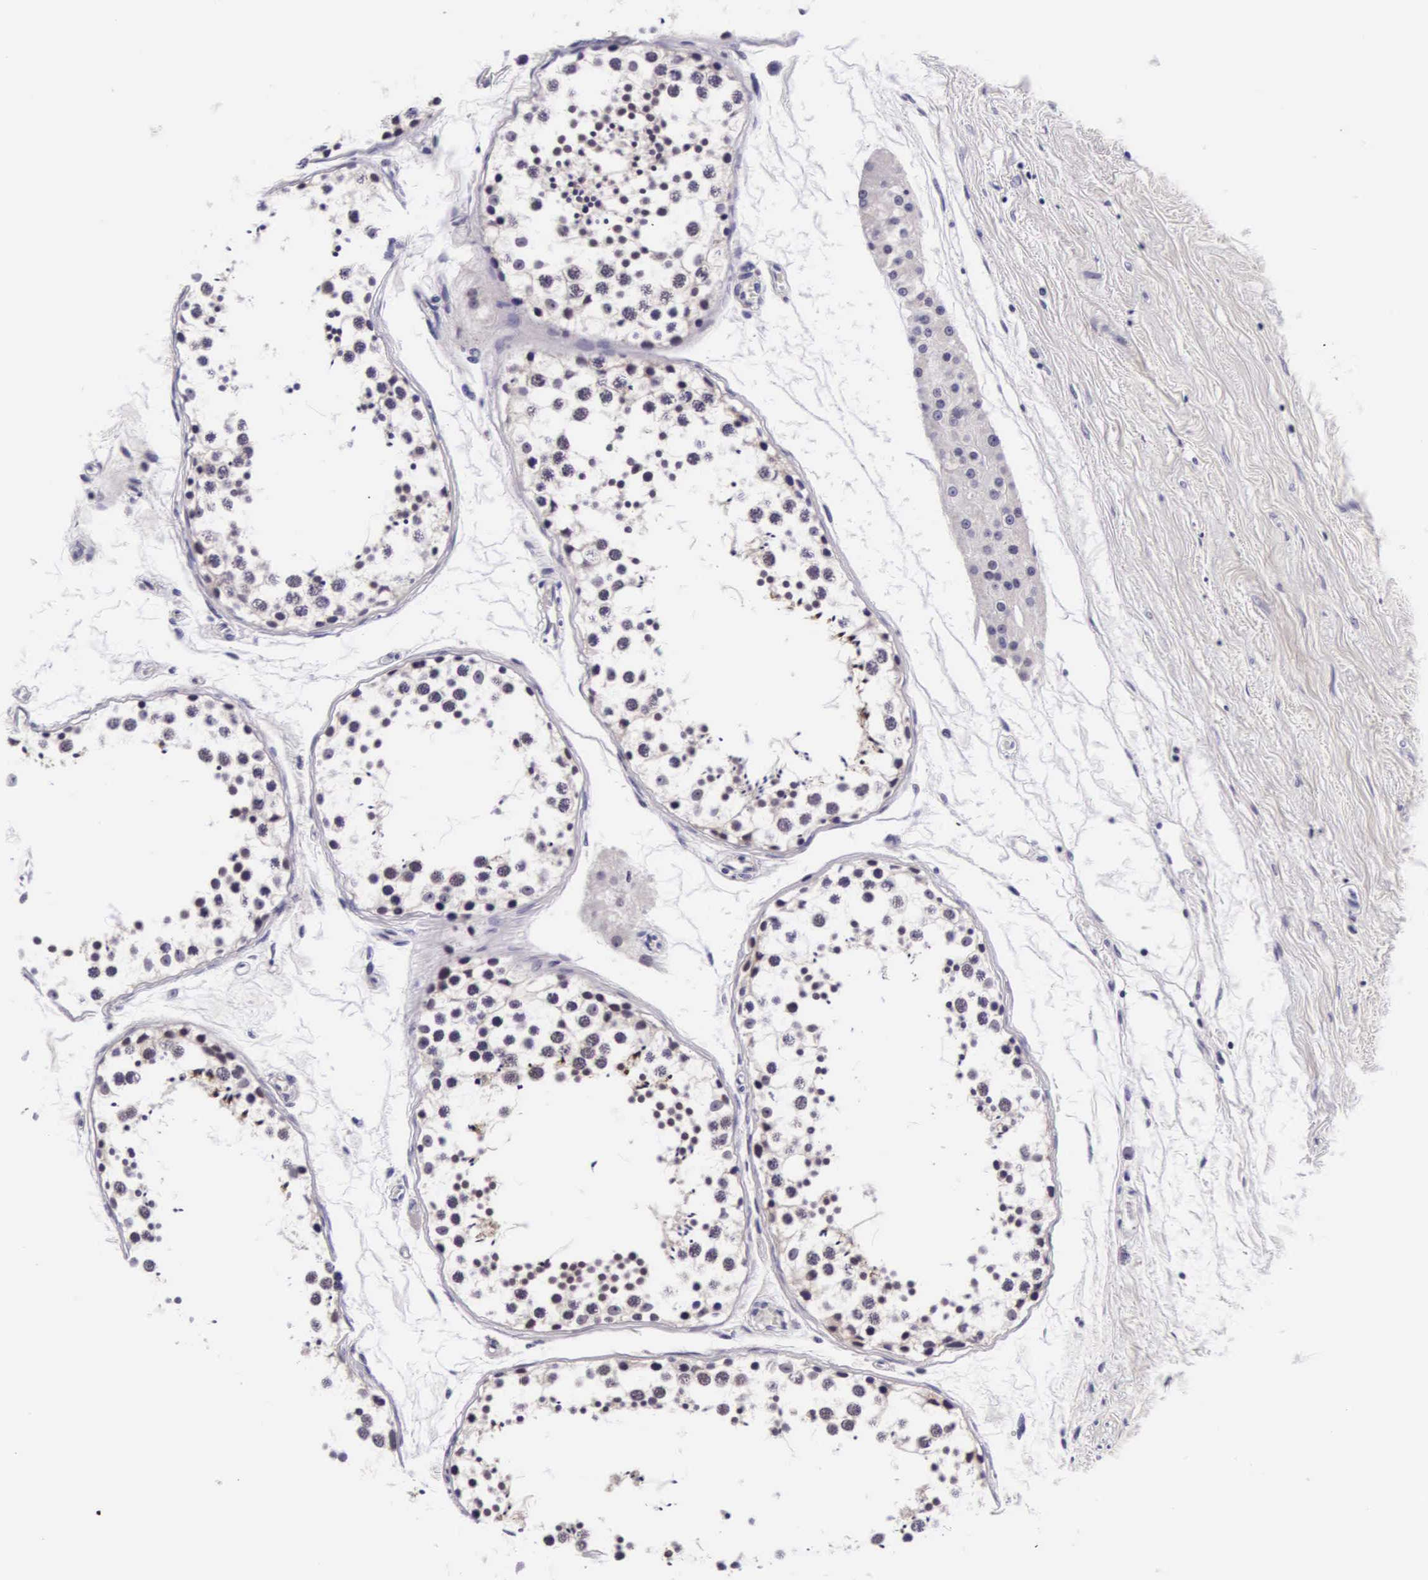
{"staining": {"intensity": "negative", "quantity": "none", "location": "none"}, "tissue": "testis", "cell_type": "Cells in seminiferous ducts", "image_type": "normal", "snomed": [{"axis": "morphology", "description": "Normal tissue, NOS"}, {"axis": "topography", "description": "Testis"}], "caption": "Immunohistochemistry of benign testis shows no expression in cells in seminiferous ducts.", "gene": "PHETA2", "patient": {"sex": "male", "age": 57}}